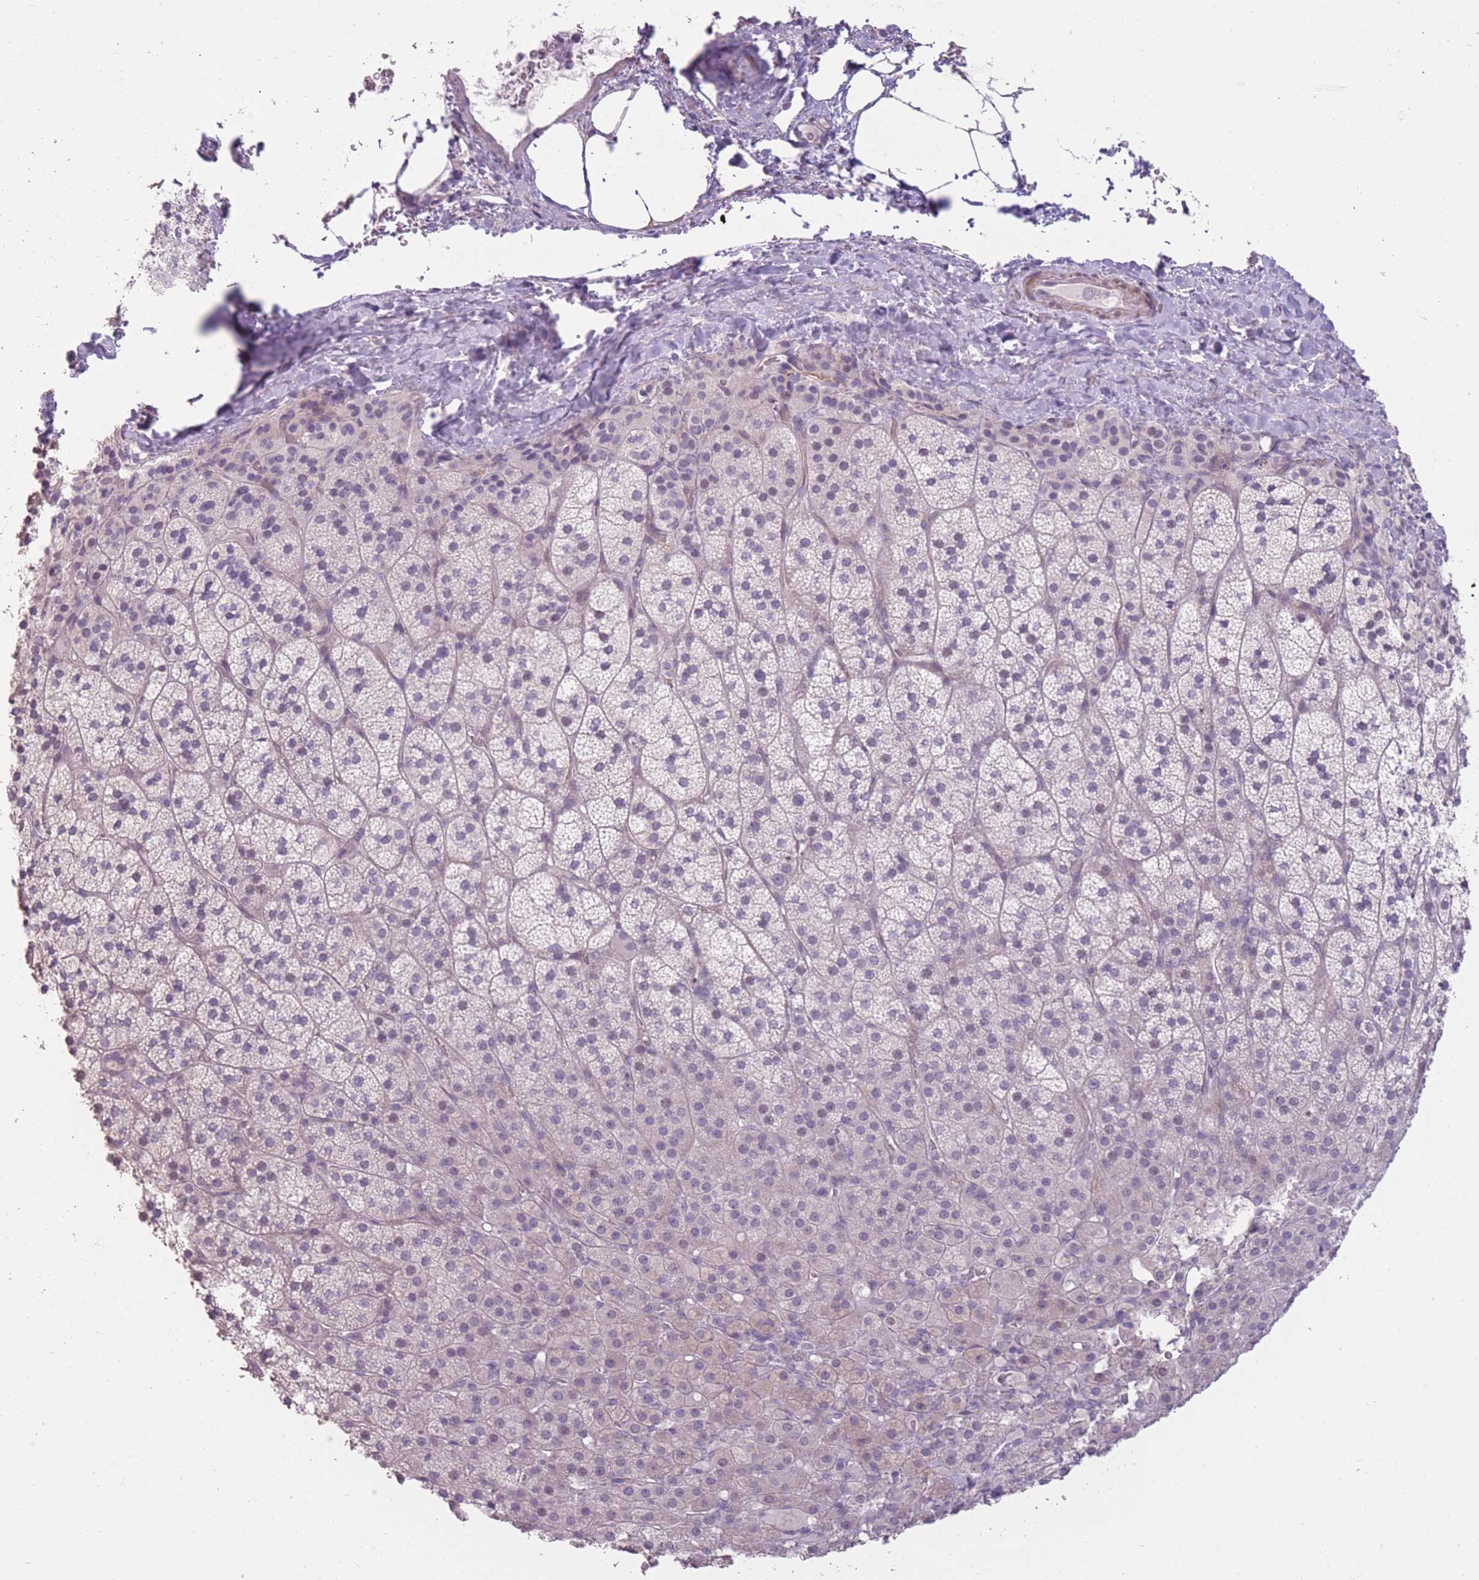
{"staining": {"intensity": "negative", "quantity": "none", "location": "none"}, "tissue": "adrenal gland", "cell_type": "Glandular cells", "image_type": "normal", "snomed": [{"axis": "morphology", "description": "Normal tissue, NOS"}, {"axis": "topography", "description": "Adrenal gland"}], "caption": "This is a histopathology image of immunohistochemistry (IHC) staining of unremarkable adrenal gland, which shows no positivity in glandular cells.", "gene": "ZBTB24", "patient": {"sex": "female", "age": 58}}